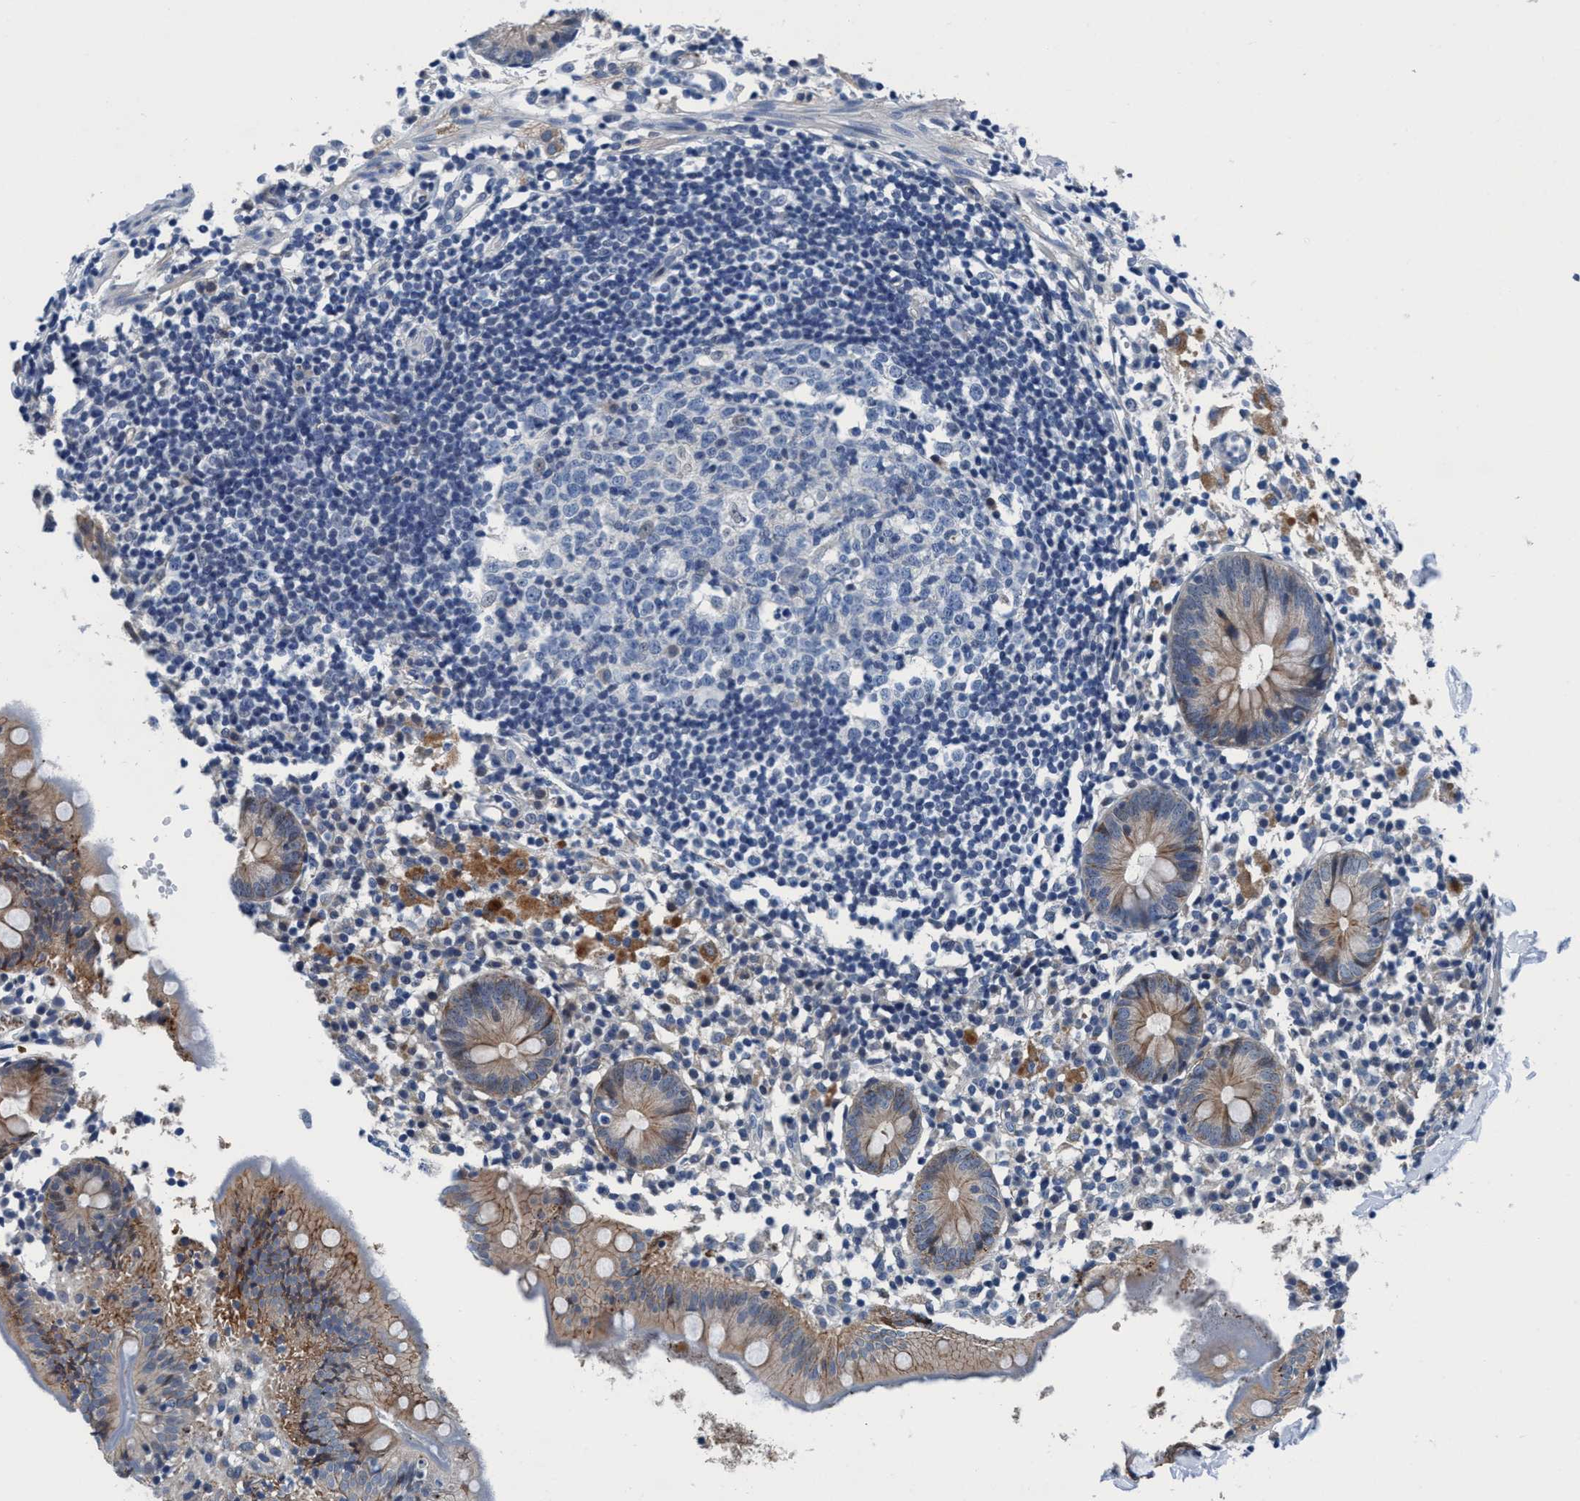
{"staining": {"intensity": "moderate", "quantity": ">75%", "location": "cytoplasmic/membranous"}, "tissue": "appendix", "cell_type": "Glandular cells", "image_type": "normal", "snomed": [{"axis": "morphology", "description": "Normal tissue, NOS"}, {"axis": "topography", "description": "Appendix"}], "caption": "Protein analysis of normal appendix exhibits moderate cytoplasmic/membranous staining in approximately >75% of glandular cells.", "gene": "TMEM94", "patient": {"sex": "female", "age": 20}}